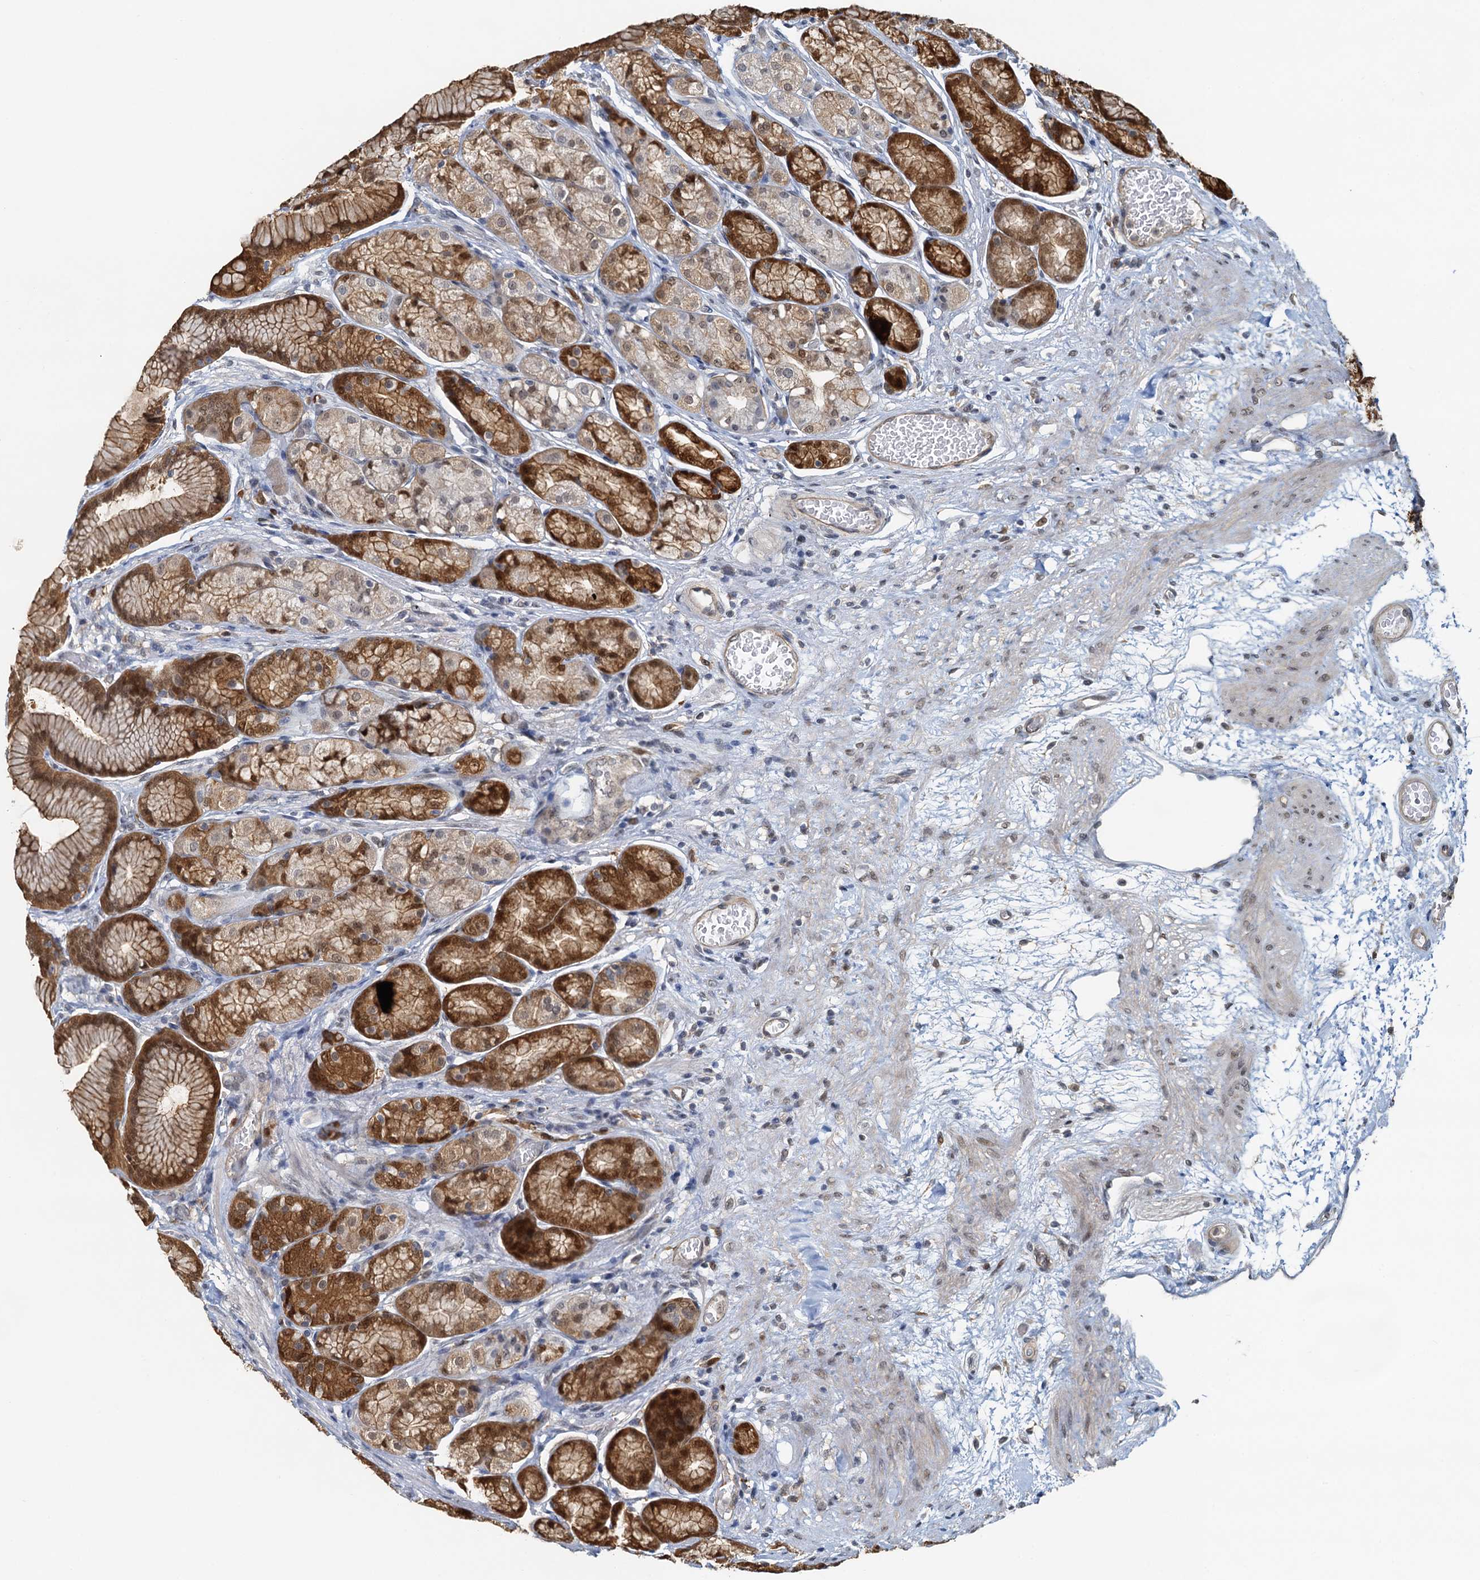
{"staining": {"intensity": "moderate", "quantity": ">75%", "location": "cytoplasmic/membranous,nuclear"}, "tissue": "stomach", "cell_type": "Glandular cells", "image_type": "normal", "snomed": [{"axis": "morphology", "description": "Normal tissue, NOS"}, {"axis": "morphology", "description": "Adenocarcinoma, NOS"}, {"axis": "morphology", "description": "Adenocarcinoma, High grade"}, {"axis": "topography", "description": "Stomach, upper"}, {"axis": "topography", "description": "Stomach"}], "caption": "Immunohistochemical staining of unremarkable human stomach displays >75% levels of moderate cytoplasmic/membranous,nuclear protein positivity in about >75% of glandular cells. (IHC, brightfield microscopy, high magnification).", "gene": "SPINDOC", "patient": {"sex": "female", "age": 65}}